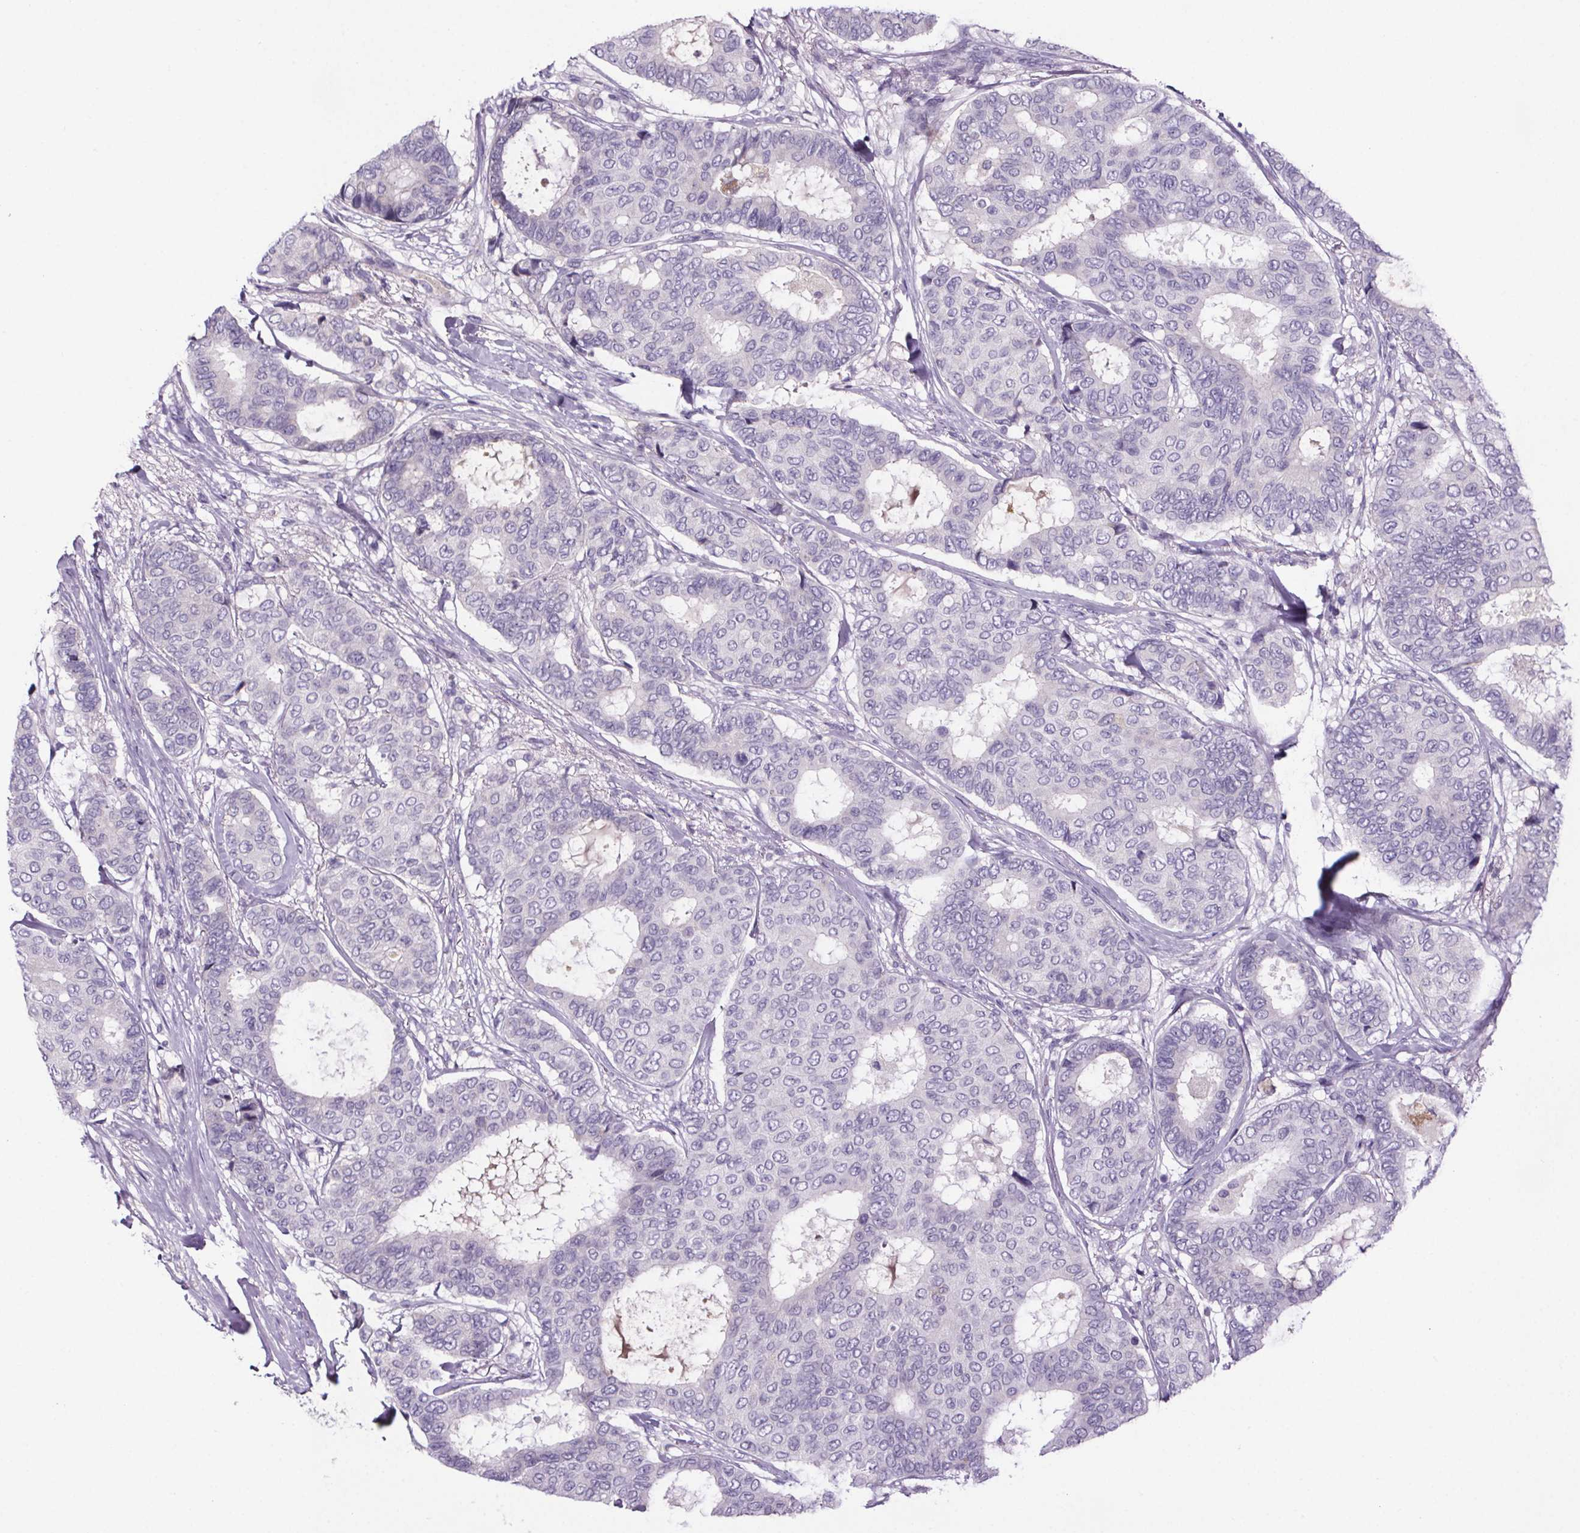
{"staining": {"intensity": "negative", "quantity": "none", "location": "none"}, "tissue": "breast cancer", "cell_type": "Tumor cells", "image_type": "cancer", "snomed": [{"axis": "morphology", "description": "Duct carcinoma"}, {"axis": "topography", "description": "Breast"}], "caption": "High magnification brightfield microscopy of breast cancer stained with DAB (3,3'-diaminobenzidine) (brown) and counterstained with hematoxylin (blue): tumor cells show no significant staining.", "gene": "CUBN", "patient": {"sex": "female", "age": 75}}